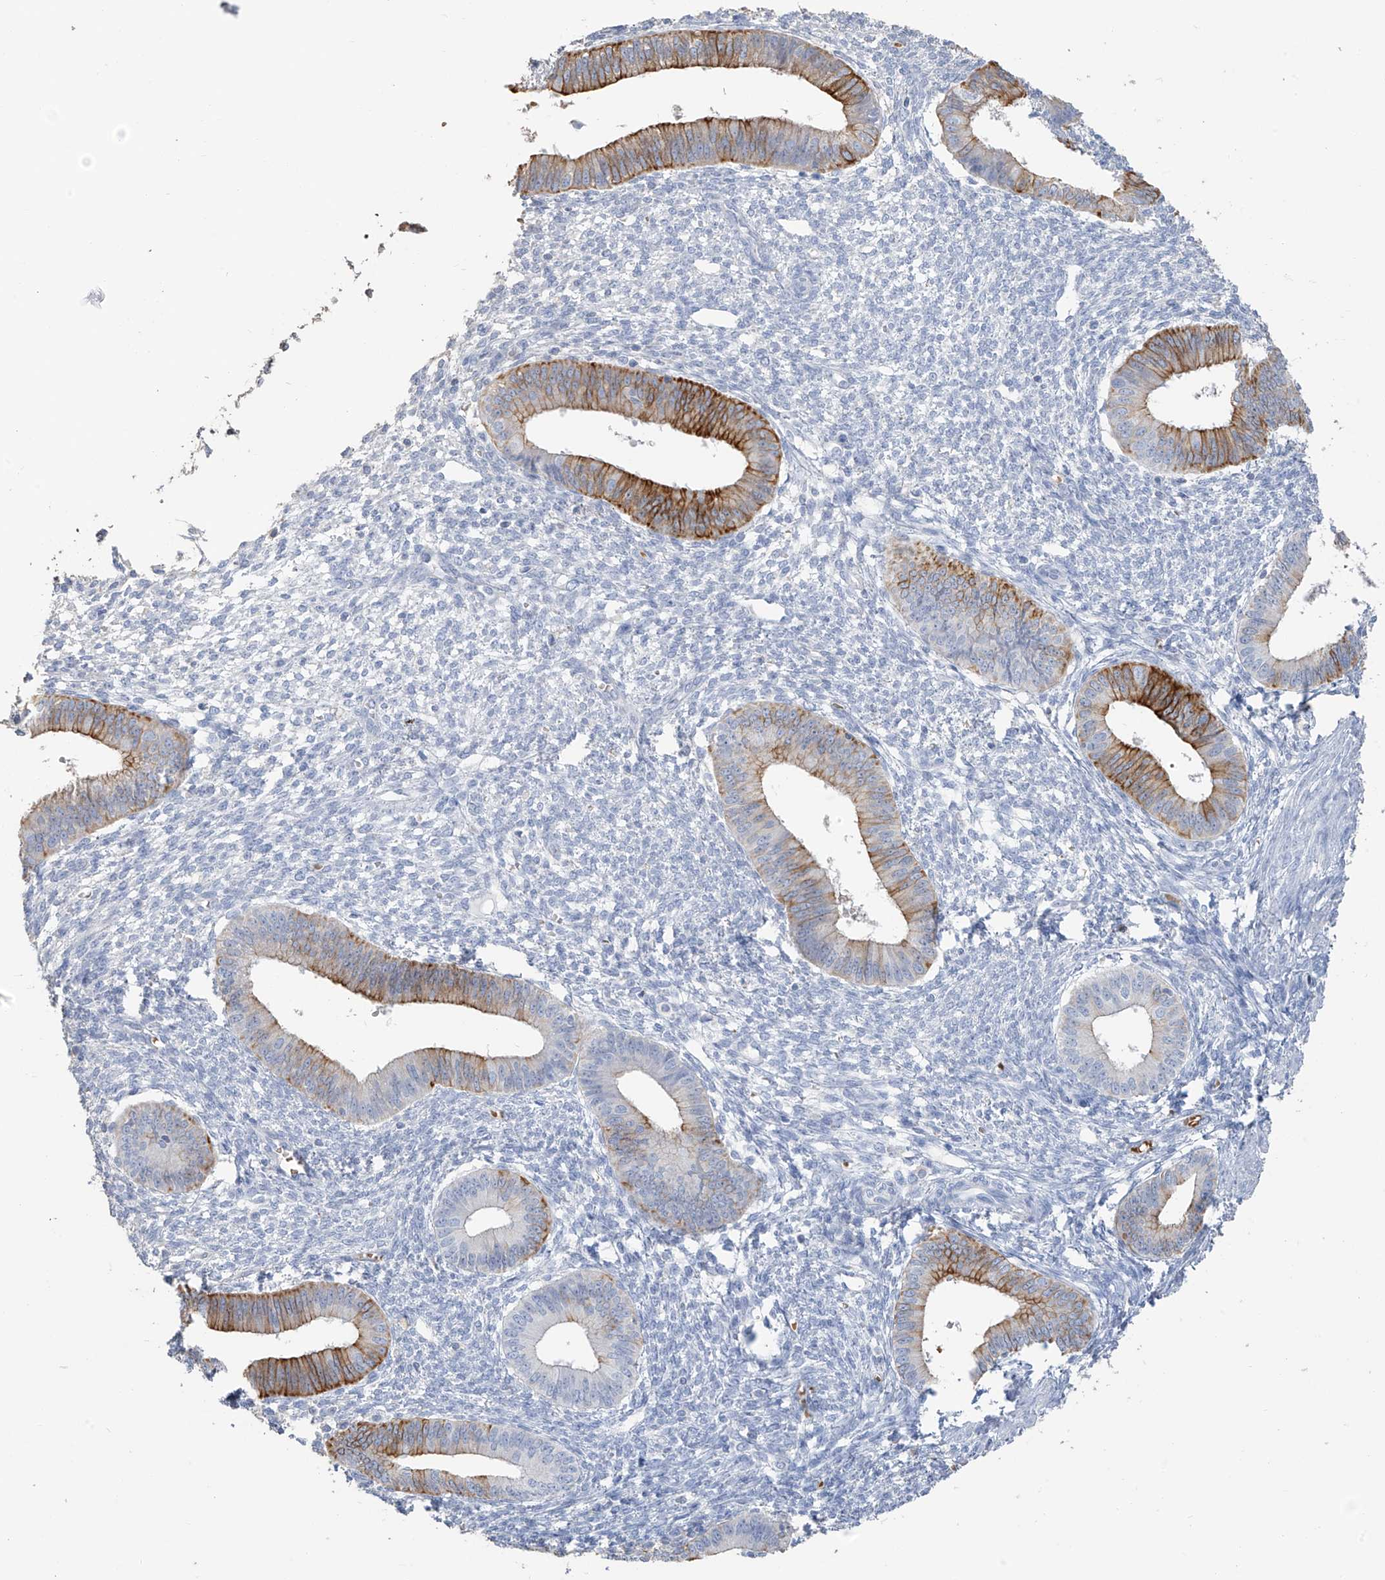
{"staining": {"intensity": "negative", "quantity": "none", "location": "none"}, "tissue": "endometrium", "cell_type": "Cells in endometrial stroma", "image_type": "normal", "snomed": [{"axis": "morphology", "description": "Normal tissue, NOS"}, {"axis": "topography", "description": "Endometrium"}], "caption": "IHC of normal human endometrium exhibits no expression in cells in endometrial stroma. (Immunohistochemistry, brightfield microscopy, high magnification).", "gene": "PAFAH1B3", "patient": {"sex": "female", "age": 46}}